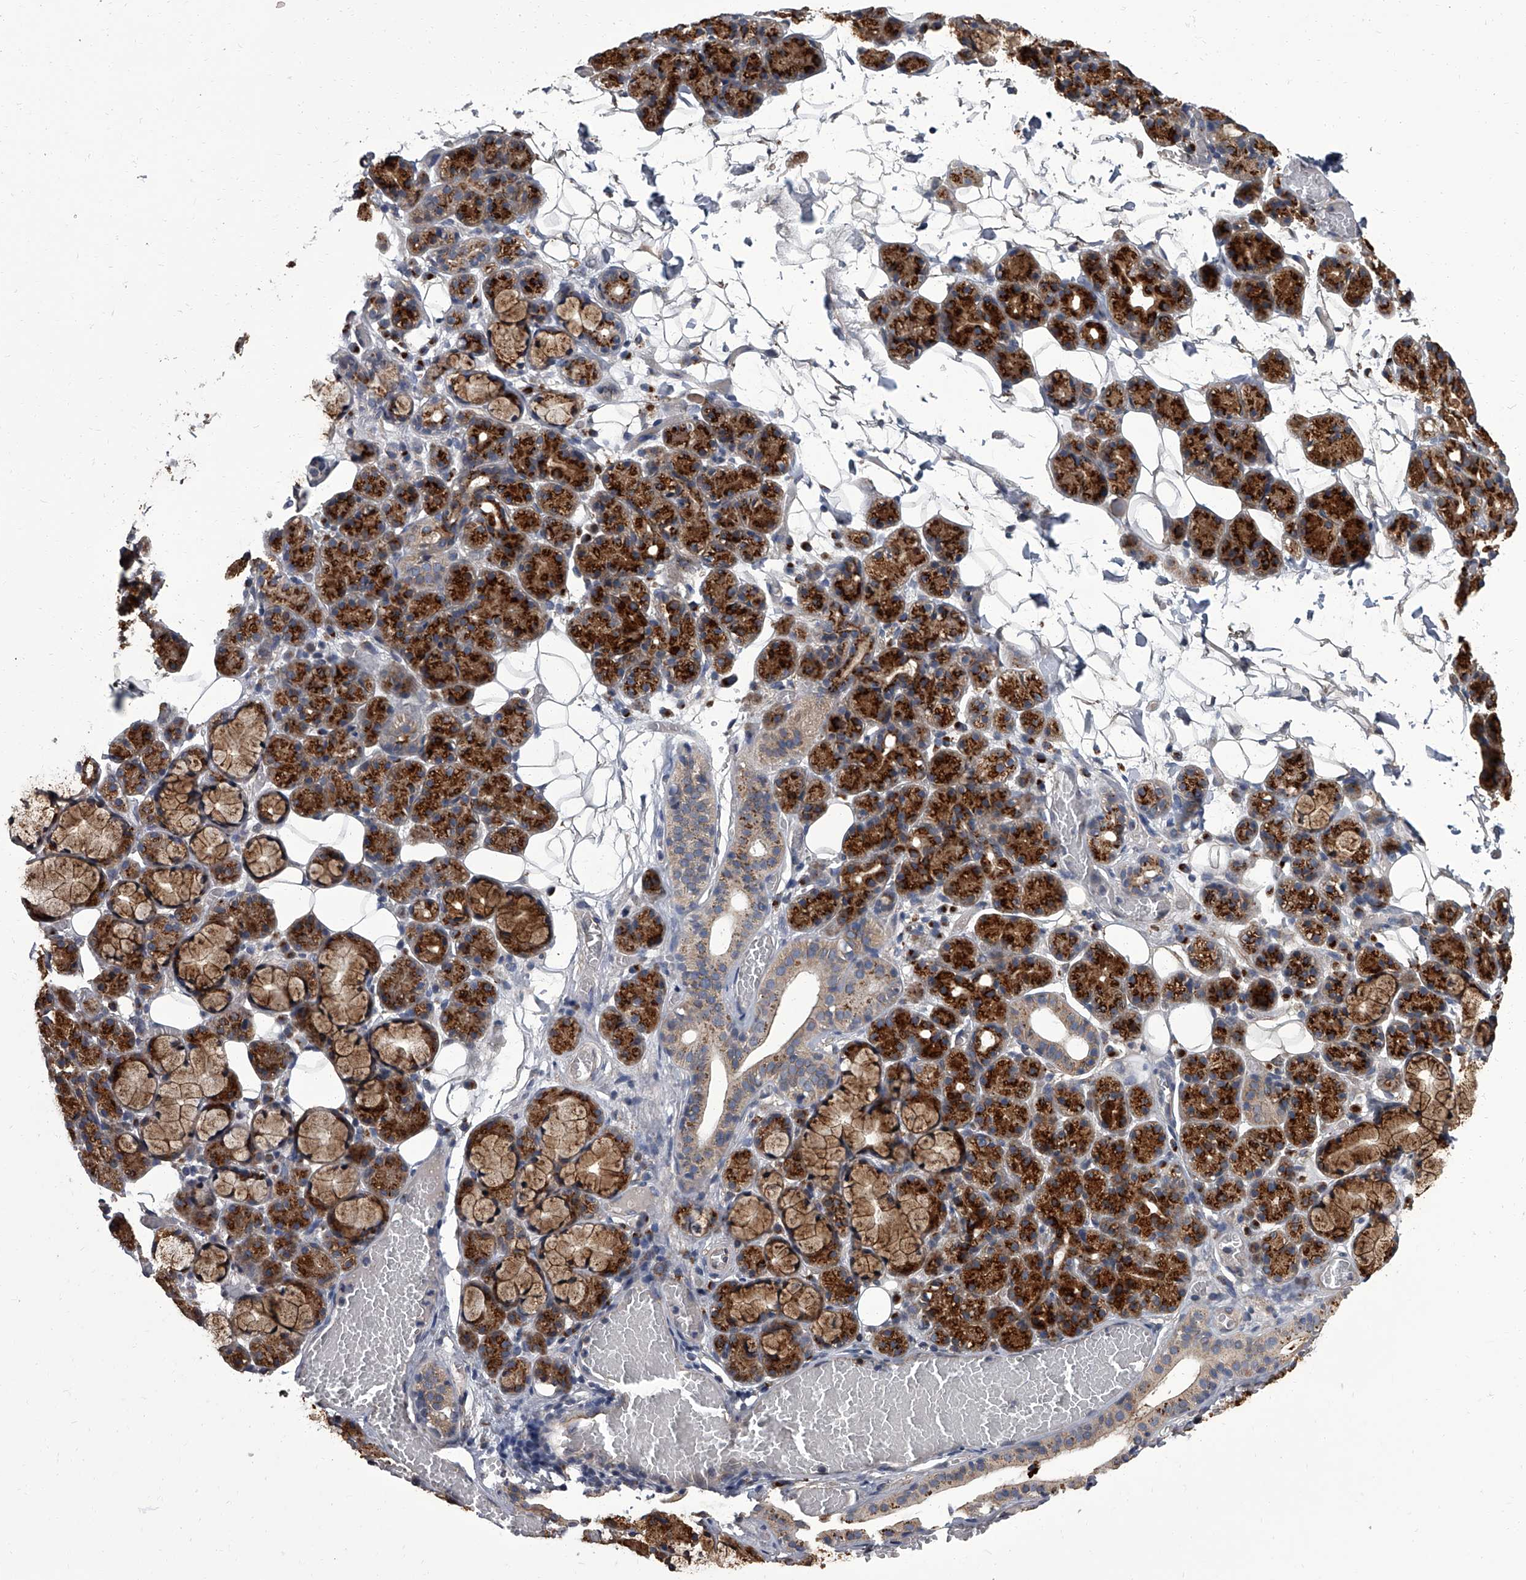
{"staining": {"intensity": "strong", "quantity": ">75%", "location": "cytoplasmic/membranous"}, "tissue": "salivary gland", "cell_type": "Glandular cells", "image_type": "normal", "snomed": [{"axis": "morphology", "description": "Normal tissue, NOS"}, {"axis": "topography", "description": "Salivary gland"}], "caption": "This histopathology image exhibits IHC staining of benign human salivary gland, with high strong cytoplasmic/membranous positivity in about >75% of glandular cells.", "gene": "SIRT4", "patient": {"sex": "male", "age": 63}}